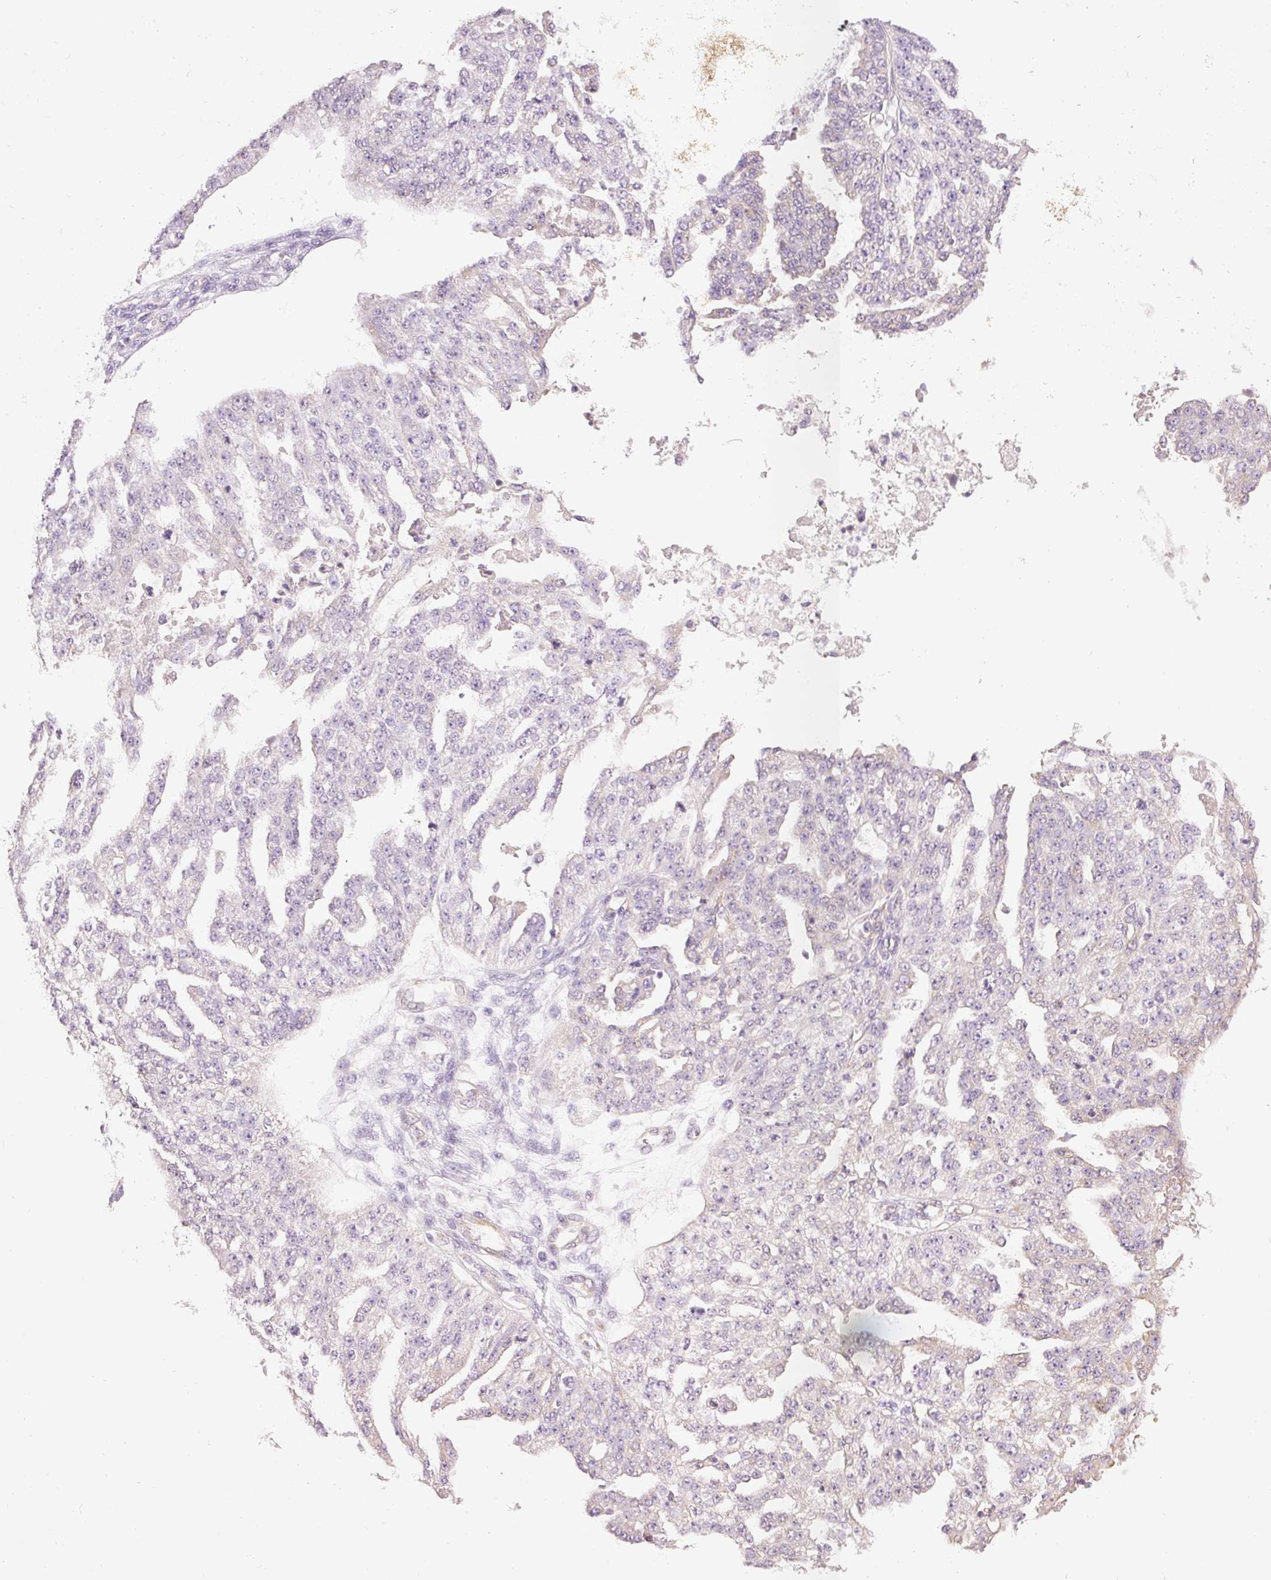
{"staining": {"intensity": "negative", "quantity": "none", "location": "none"}, "tissue": "ovarian cancer", "cell_type": "Tumor cells", "image_type": "cancer", "snomed": [{"axis": "morphology", "description": "Cystadenocarcinoma, serous, NOS"}, {"axis": "topography", "description": "Ovary"}], "caption": "Image shows no protein positivity in tumor cells of ovarian cancer tissue. Nuclei are stained in blue.", "gene": "PNPLA5", "patient": {"sex": "female", "age": 58}}